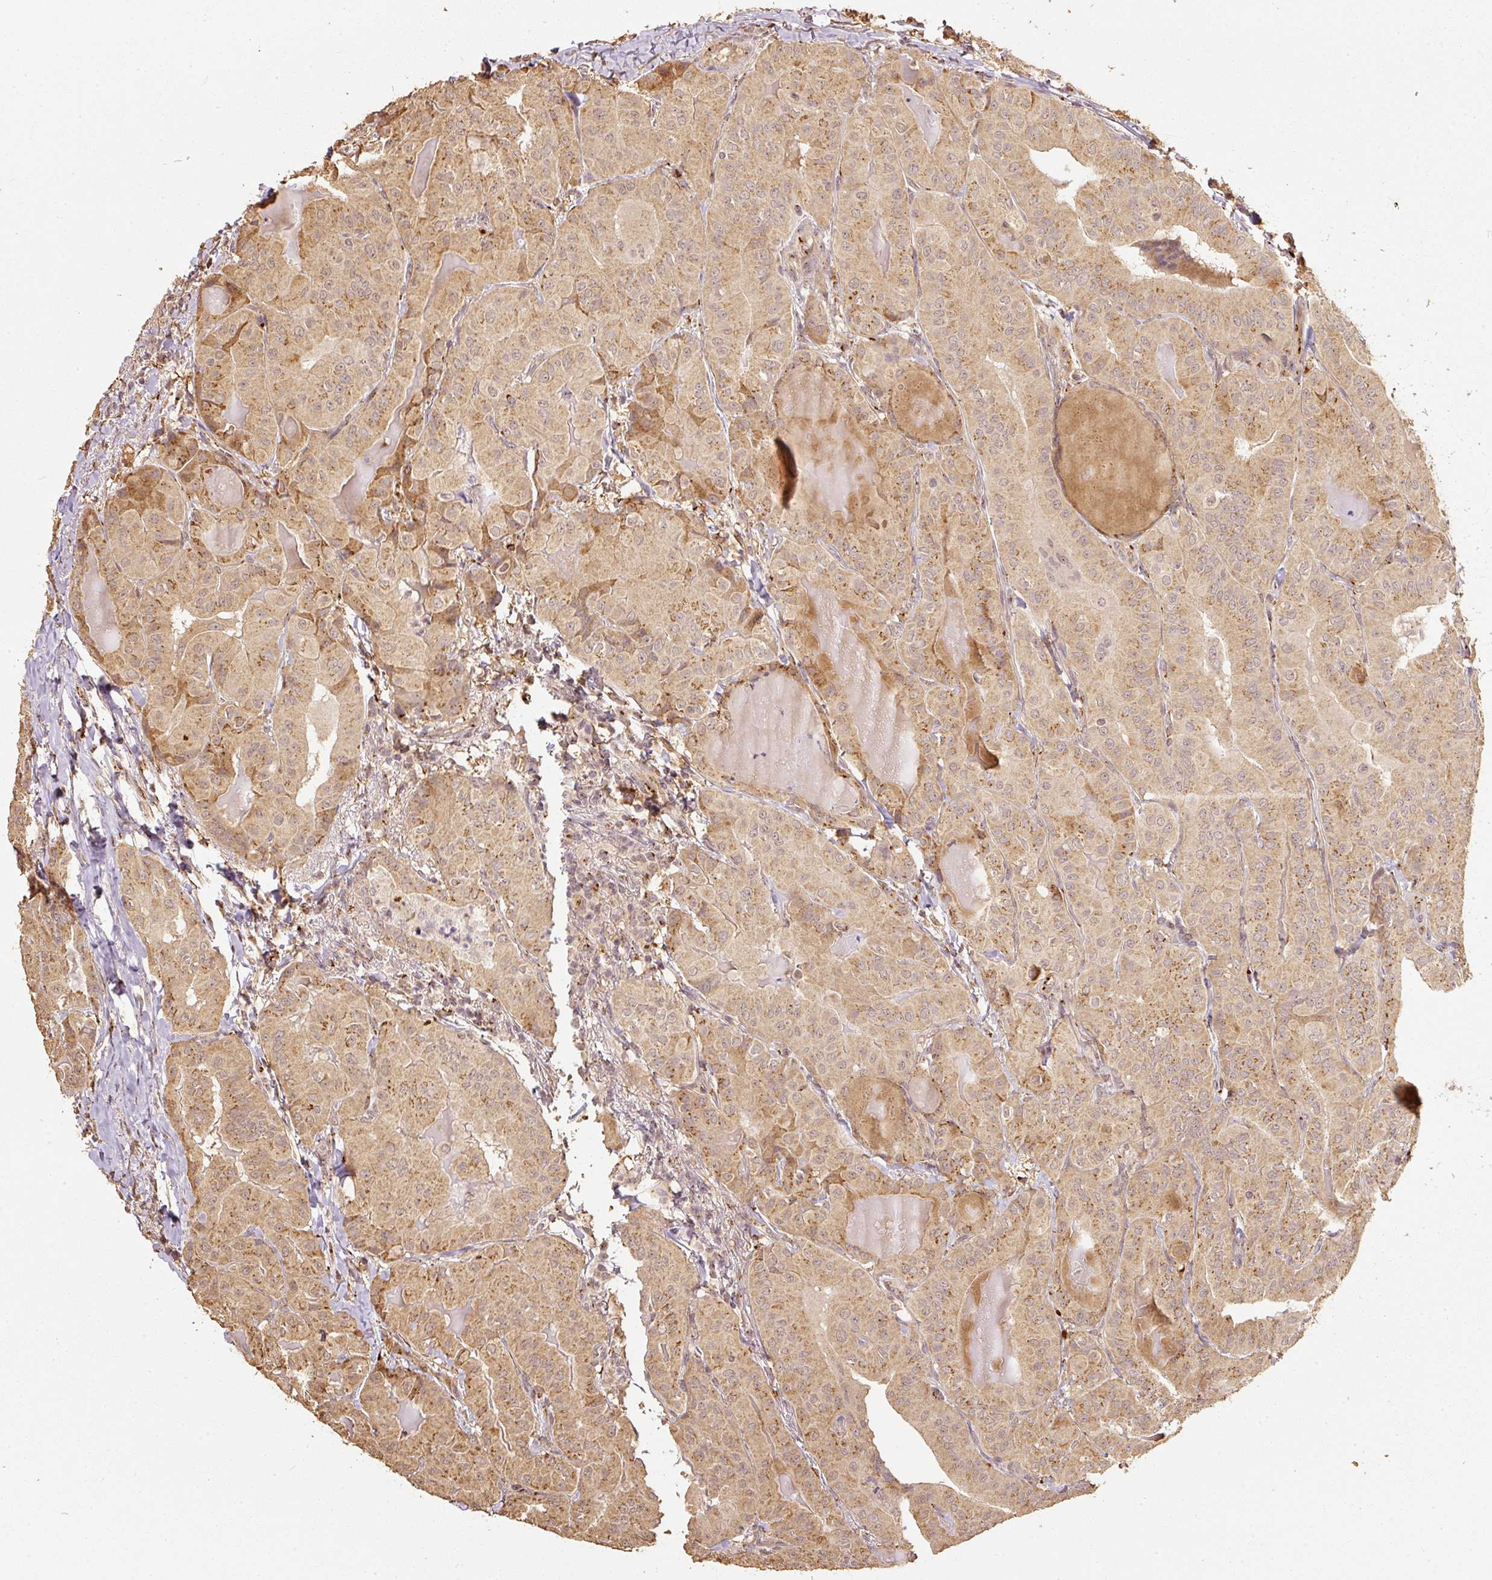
{"staining": {"intensity": "moderate", "quantity": ">75%", "location": "cytoplasmic/membranous"}, "tissue": "thyroid cancer", "cell_type": "Tumor cells", "image_type": "cancer", "snomed": [{"axis": "morphology", "description": "Papillary adenocarcinoma, NOS"}, {"axis": "topography", "description": "Thyroid gland"}], "caption": "Immunohistochemistry (IHC) image of neoplastic tissue: thyroid papillary adenocarcinoma stained using immunohistochemistry exhibits medium levels of moderate protein expression localized specifically in the cytoplasmic/membranous of tumor cells, appearing as a cytoplasmic/membranous brown color.", "gene": "FUT8", "patient": {"sex": "female", "age": 68}}